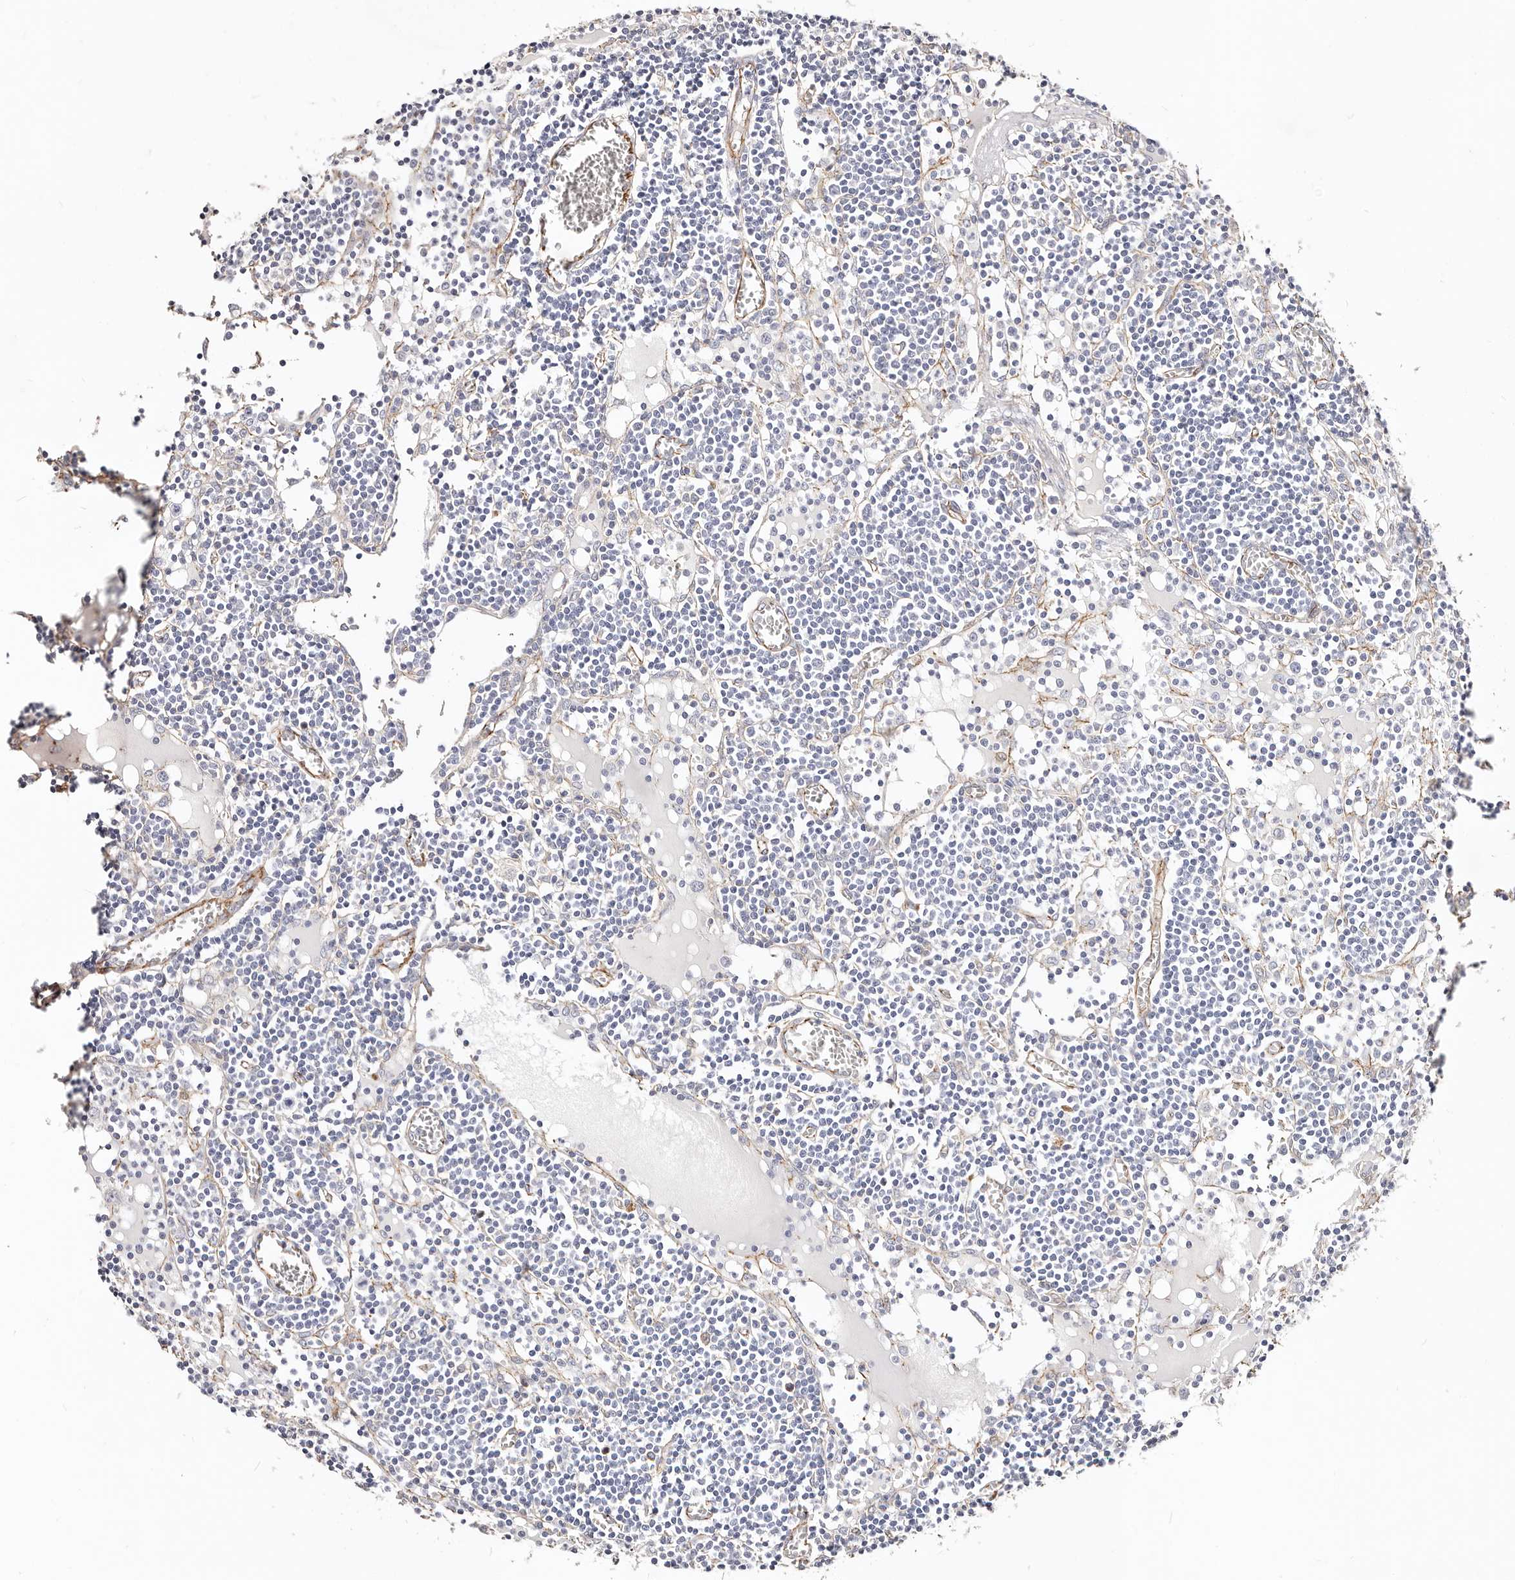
{"staining": {"intensity": "negative", "quantity": "none", "location": "none"}, "tissue": "lymph node", "cell_type": "Germinal center cells", "image_type": "normal", "snomed": [{"axis": "morphology", "description": "Normal tissue, NOS"}, {"axis": "topography", "description": "Lymph node"}], "caption": "Immunohistochemistry of unremarkable lymph node exhibits no expression in germinal center cells. (IHC, brightfield microscopy, high magnification).", "gene": "CTNNB1", "patient": {"sex": "female", "age": 11}}